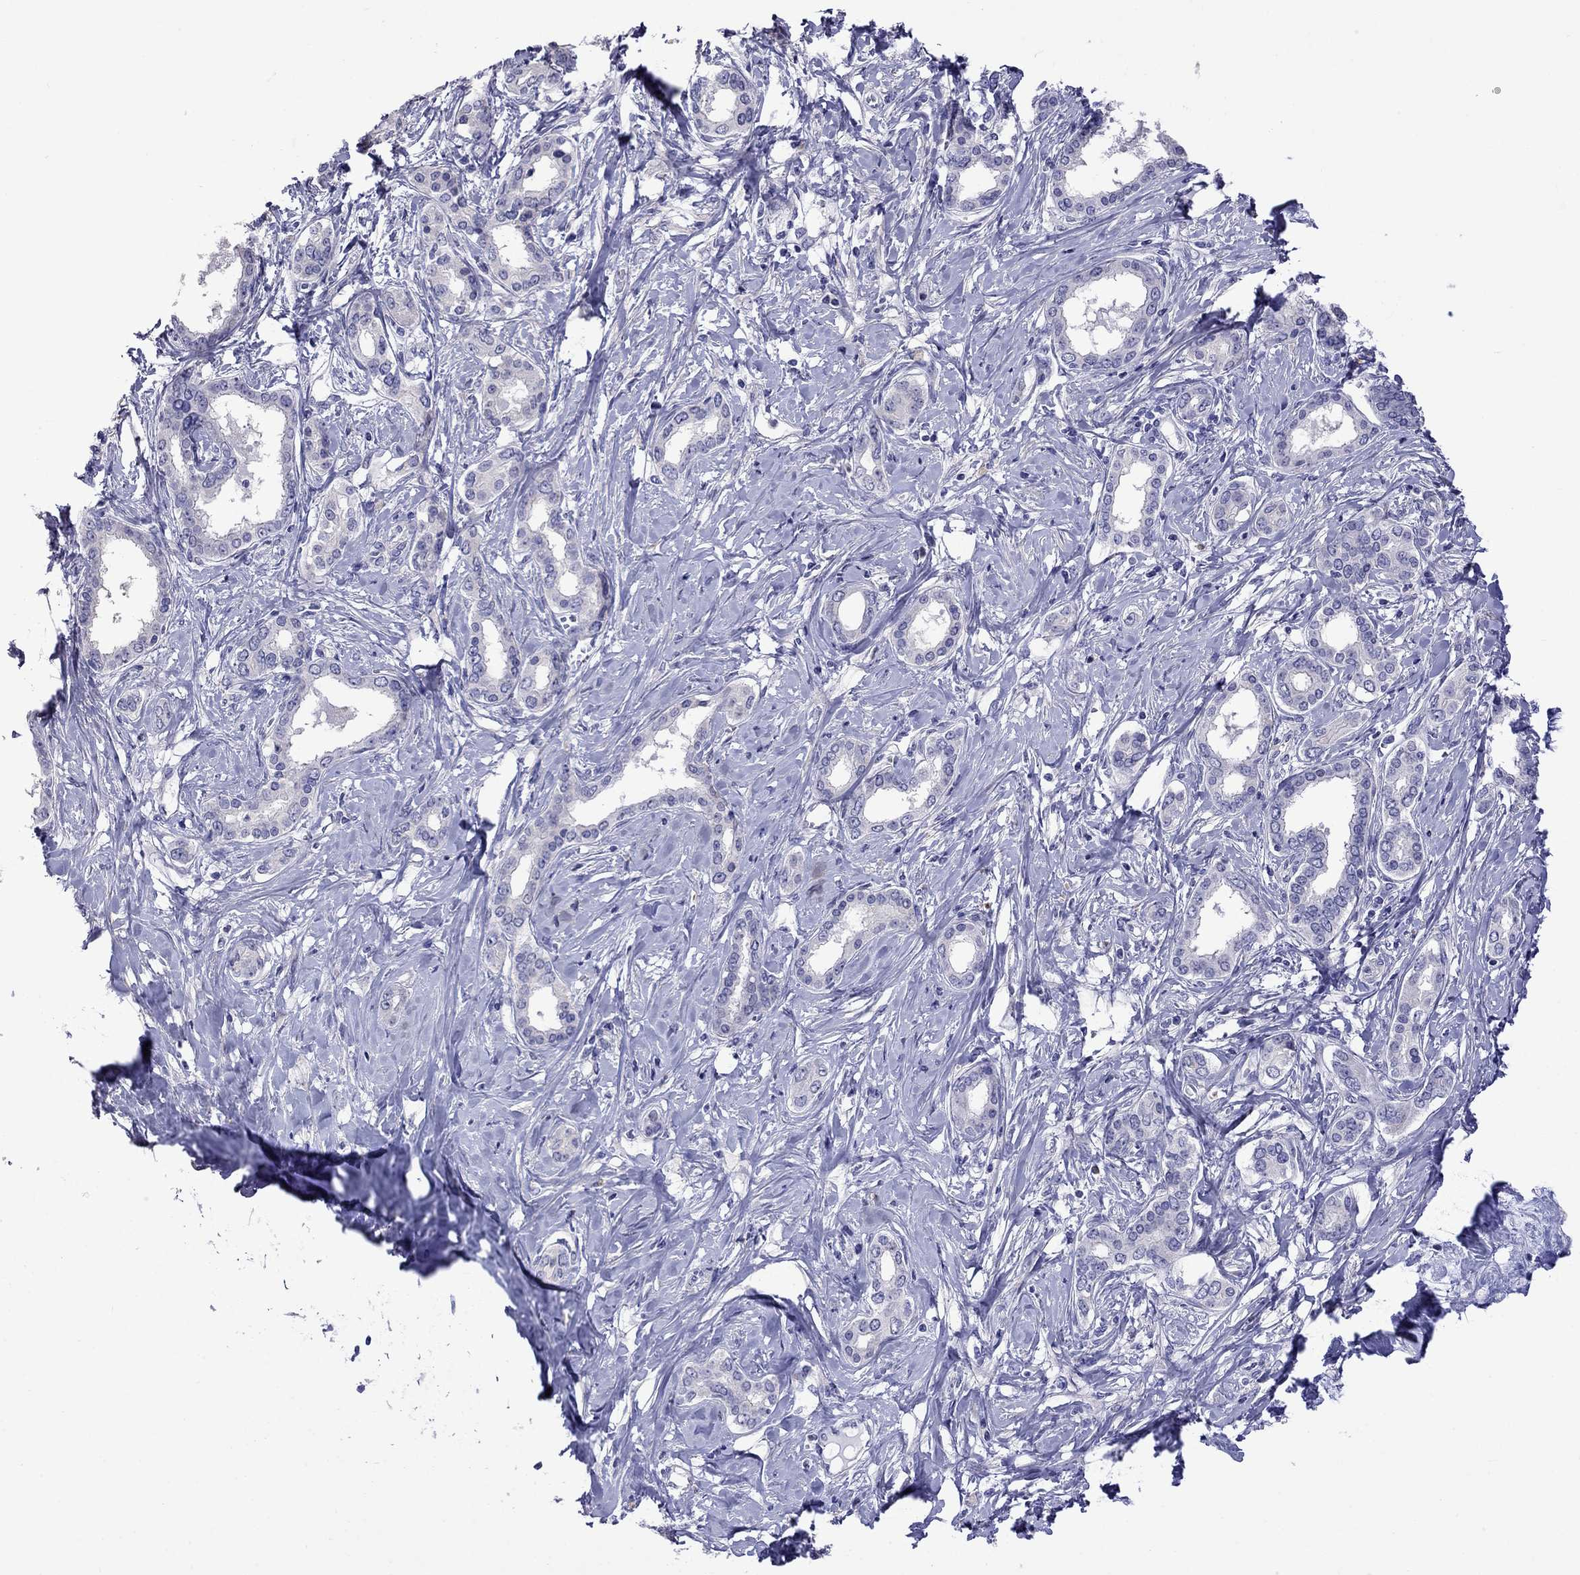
{"staining": {"intensity": "negative", "quantity": "none", "location": "none"}, "tissue": "liver cancer", "cell_type": "Tumor cells", "image_type": "cancer", "snomed": [{"axis": "morphology", "description": "Cholangiocarcinoma"}, {"axis": "topography", "description": "Liver"}], "caption": "The histopathology image reveals no significant expression in tumor cells of cholangiocarcinoma (liver). Nuclei are stained in blue.", "gene": "STAR", "patient": {"sex": "female", "age": 47}}